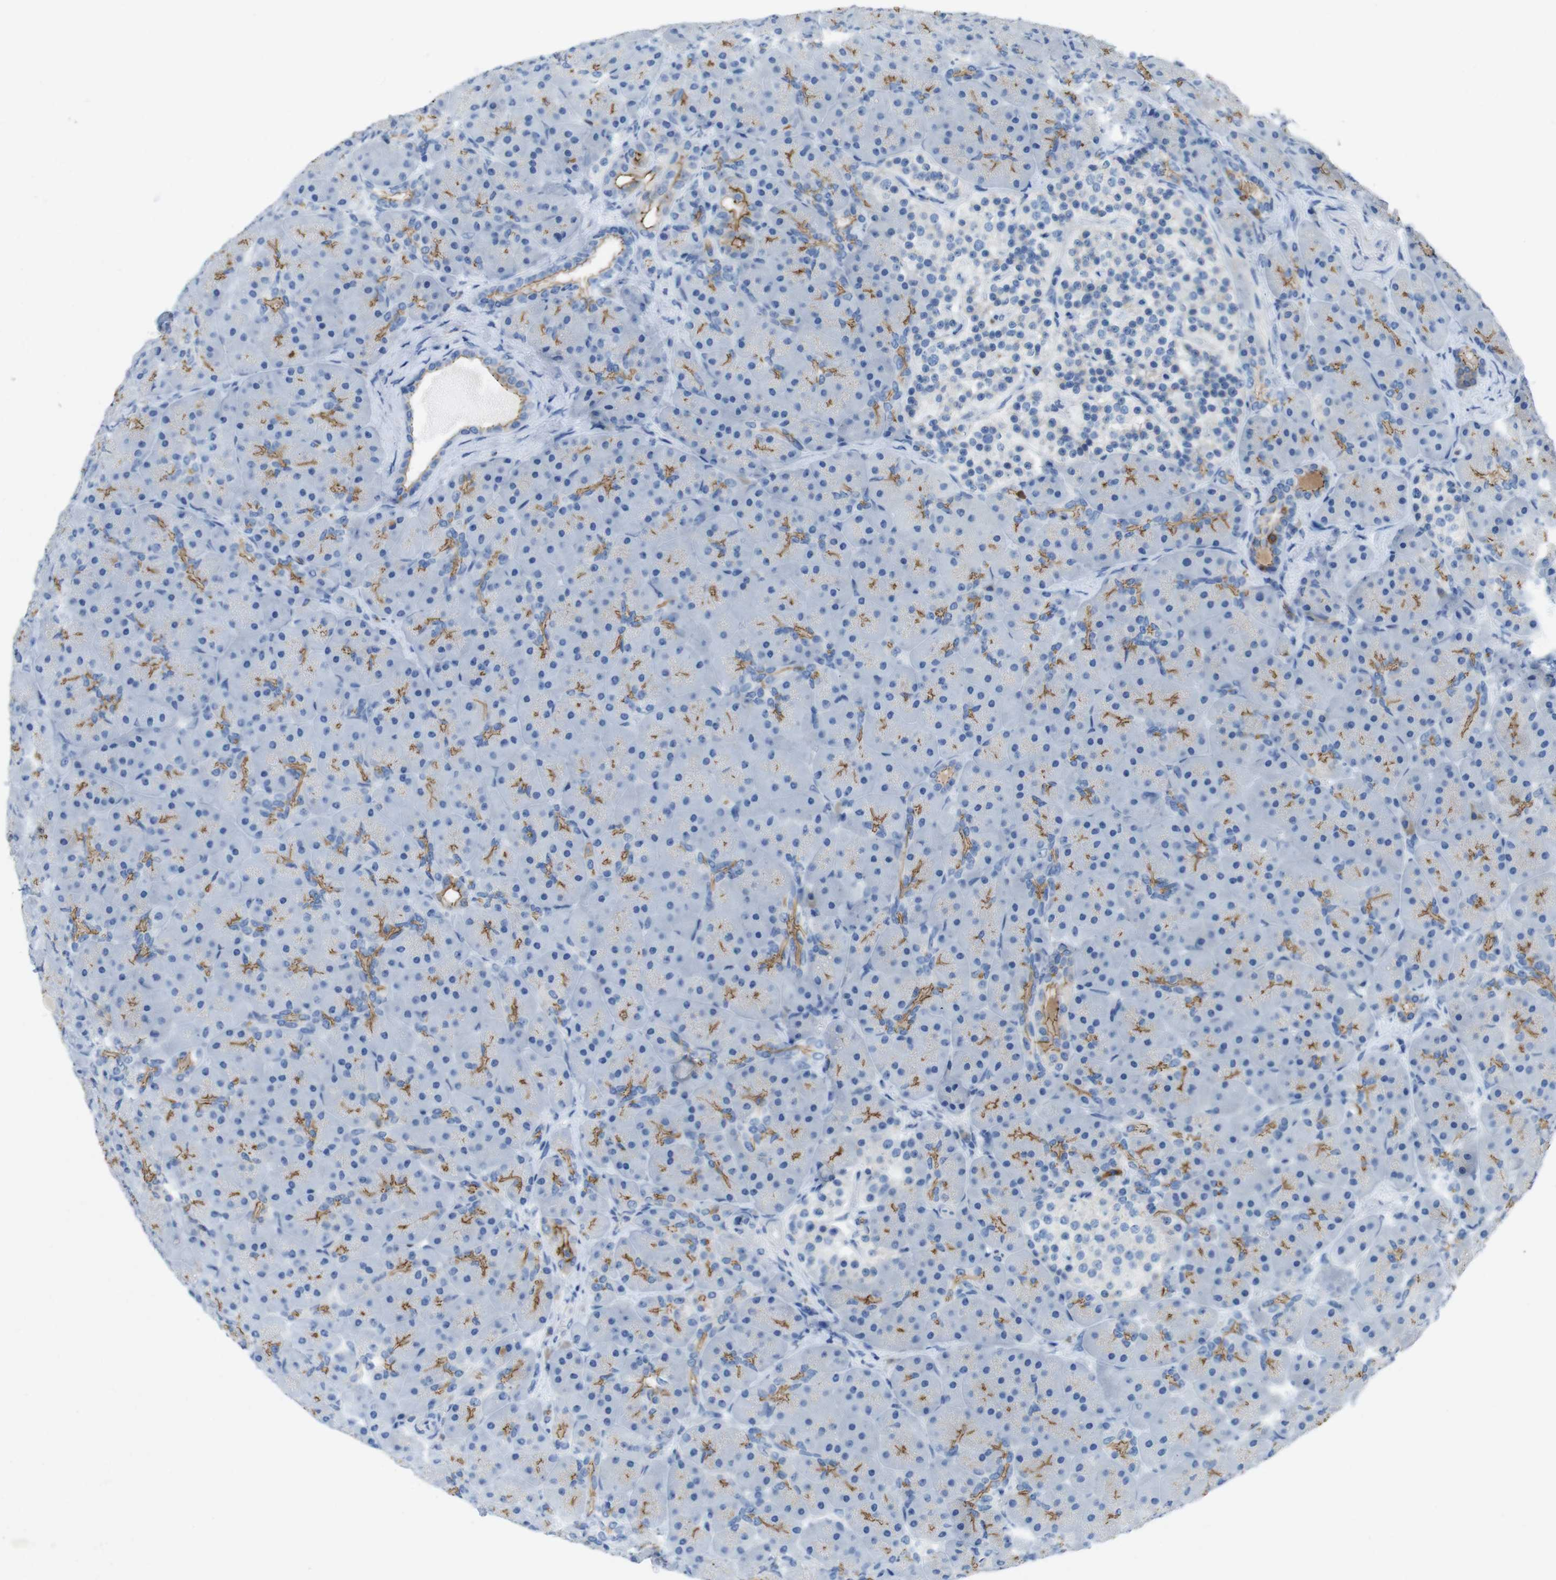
{"staining": {"intensity": "moderate", "quantity": ">75%", "location": "cytoplasmic/membranous"}, "tissue": "pancreas", "cell_type": "Exocrine glandular cells", "image_type": "normal", "snomed": [{"axis": "morphology", "description": "Normal tissue, NOS"}, {"axis": "topography", "description": "Pancreas"}], "caption": "The immunohistochemical stain shows moderate cytoplasmic/membranous positivity in exocrine glandular cells of benign pancreas. The staining was performed using DAB to visualize the protein expression in brown, while the nuclei were stained in blue with hematoxylin (Magnification: 20x).", "gene": "TJP3", "patient": {"sex": "male", "age": 66}}